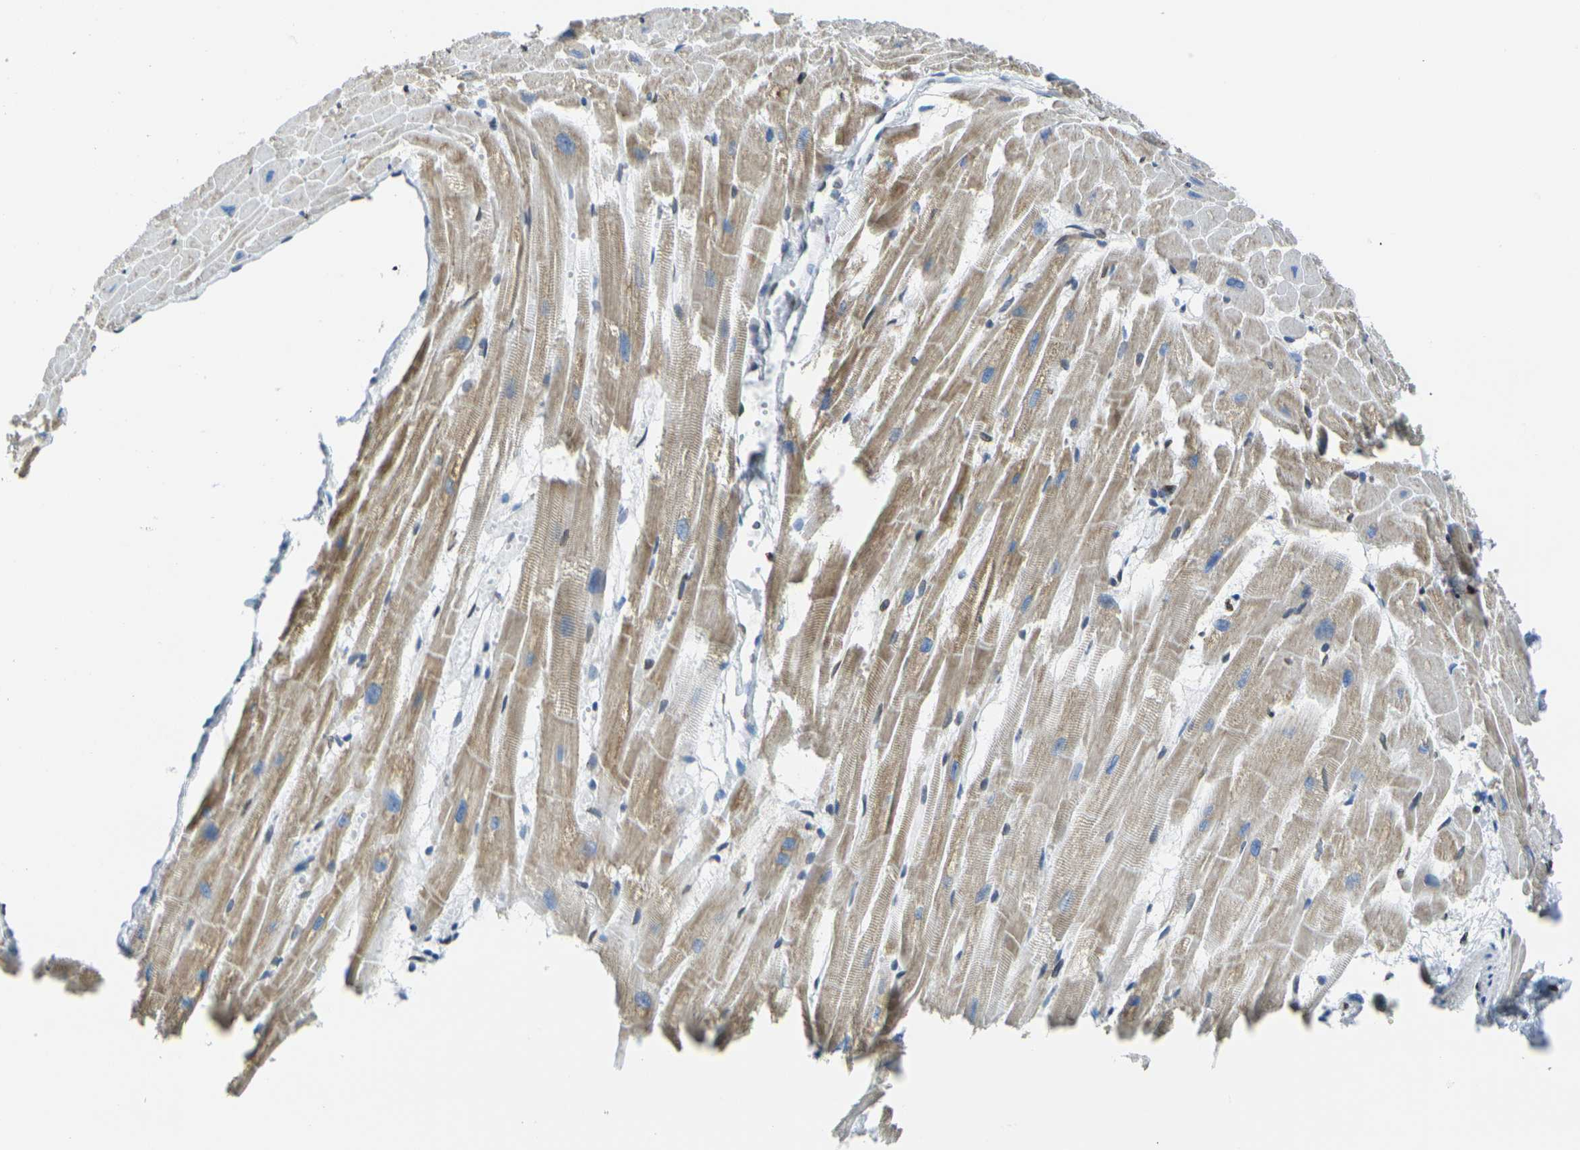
{"staining": {"intensity": "moderate", "quantity": ">75%", "location": "cytoplasmic/membranous"}, "tissue": "heart muscle", "cell_type": "Cardiomyocytes", "image_type": "normal", "snomed": [{"axis": "morphology", "description": "Normal tissue, NOS"}, {"axis": "topography", "description": "Heart"}], "caption": "Heart muscle stained with a brown dye shows moderate cytoplasmic/membranous positive staining in about >75% of cardiomyocytes.", "gene": "BRDT", "patient": {"sex": "female", "age": 19}}